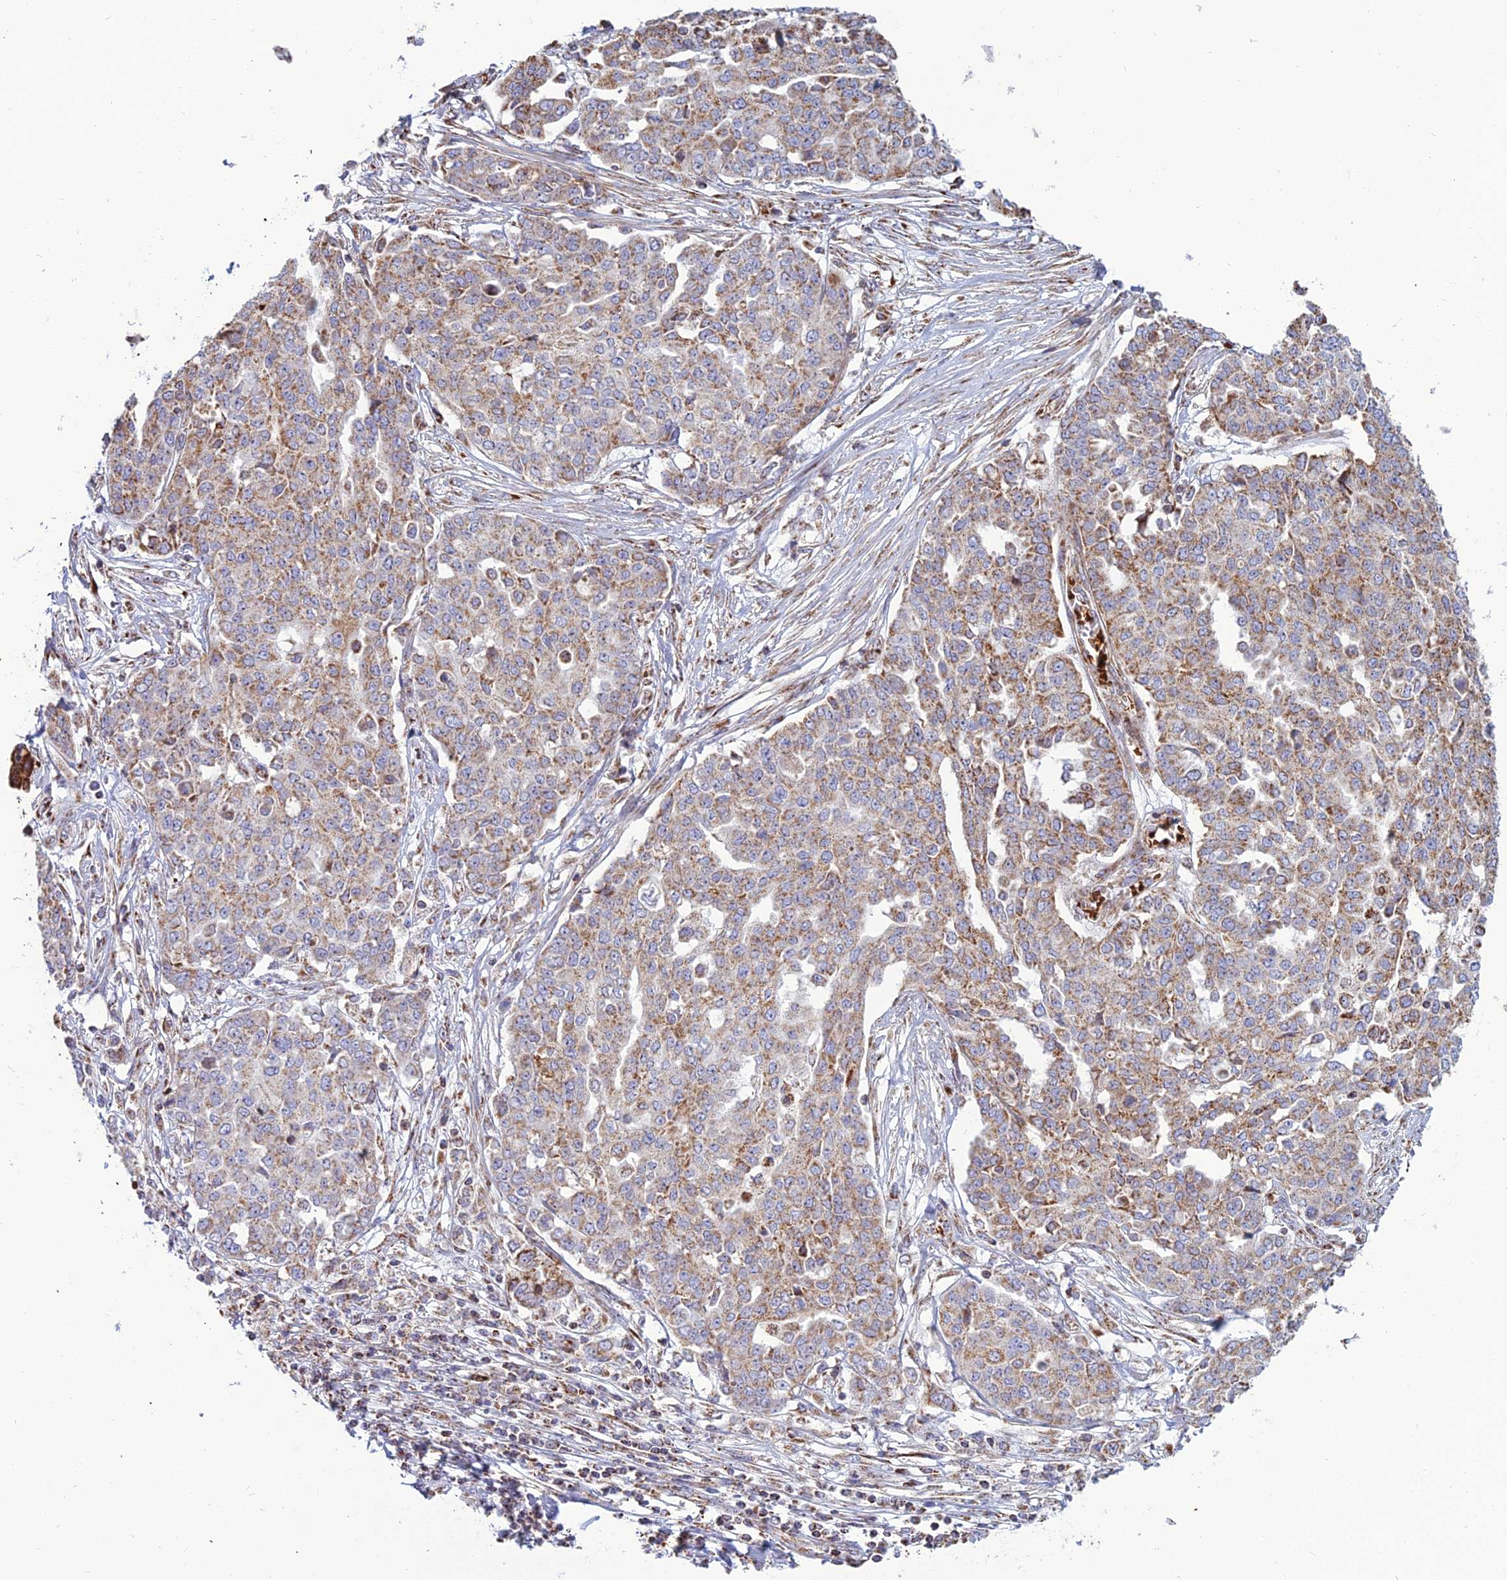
{"staining": {"intensity": "moderate", "quantity": ">75%", "location": "cytoplasmic/membranous"}, "tissue": "ovarian cancer", "cell_type": "Tumor cells", "image_type": "cancer", "snomed": [{"axis": "morphology", "description": "Cystadenocarcinoma, serous, NOS"}, {"axis": "topography", "description": "Soft tissue"}, {"axis": "topography", "description": "Ovary"}], "caption": "Protein expression by IHC exhibits moderate cytoplasmic/membranous staining in approximately >75% of tumor cells in ovarian cancer. (DAB (3,3'-diaminobenzidine) = brown stain, brightfield microscopy at high magnification).", "gene": "SLC35F4", "patient": {"sex": "female", "age": 57}}